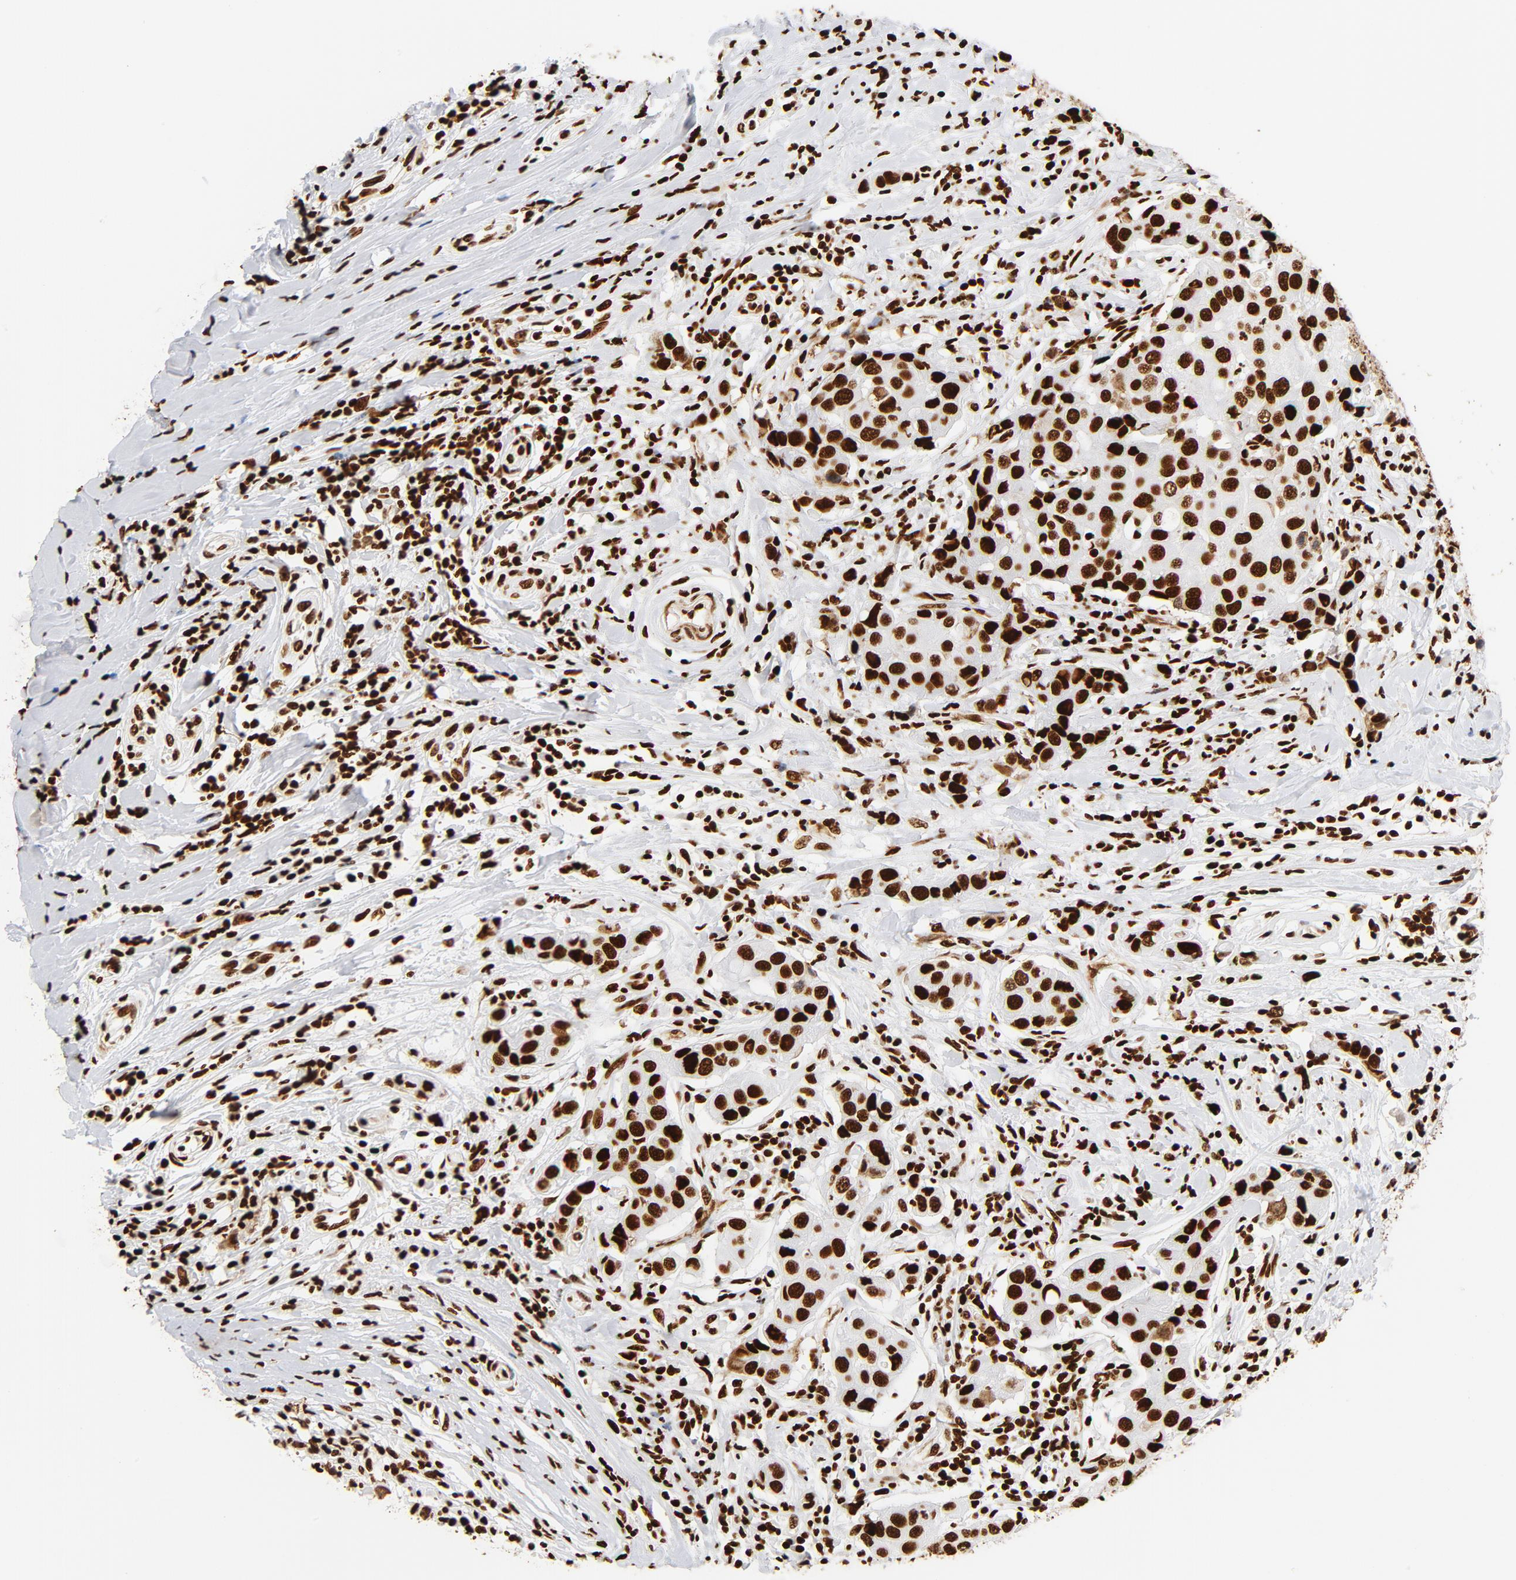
{"staining": {"intensity": "strong", "quantity": ">75%", "location": "nuclear"}, "tissue": "breast cancer", "cell_type": "Tumor cells", "image_type": "cancer", "snomed": [{"axis": "morphology", "description": "Duct carcinoma"}, {"axis": "topography", "description": "Breast"}], "caption": "Breast intraductal carcinoma tissue reveals strong nuclear staining in approximately >75% of tumor cells", "gene": "XRCC6", "patient": {"sex": "female", "age": 27}}